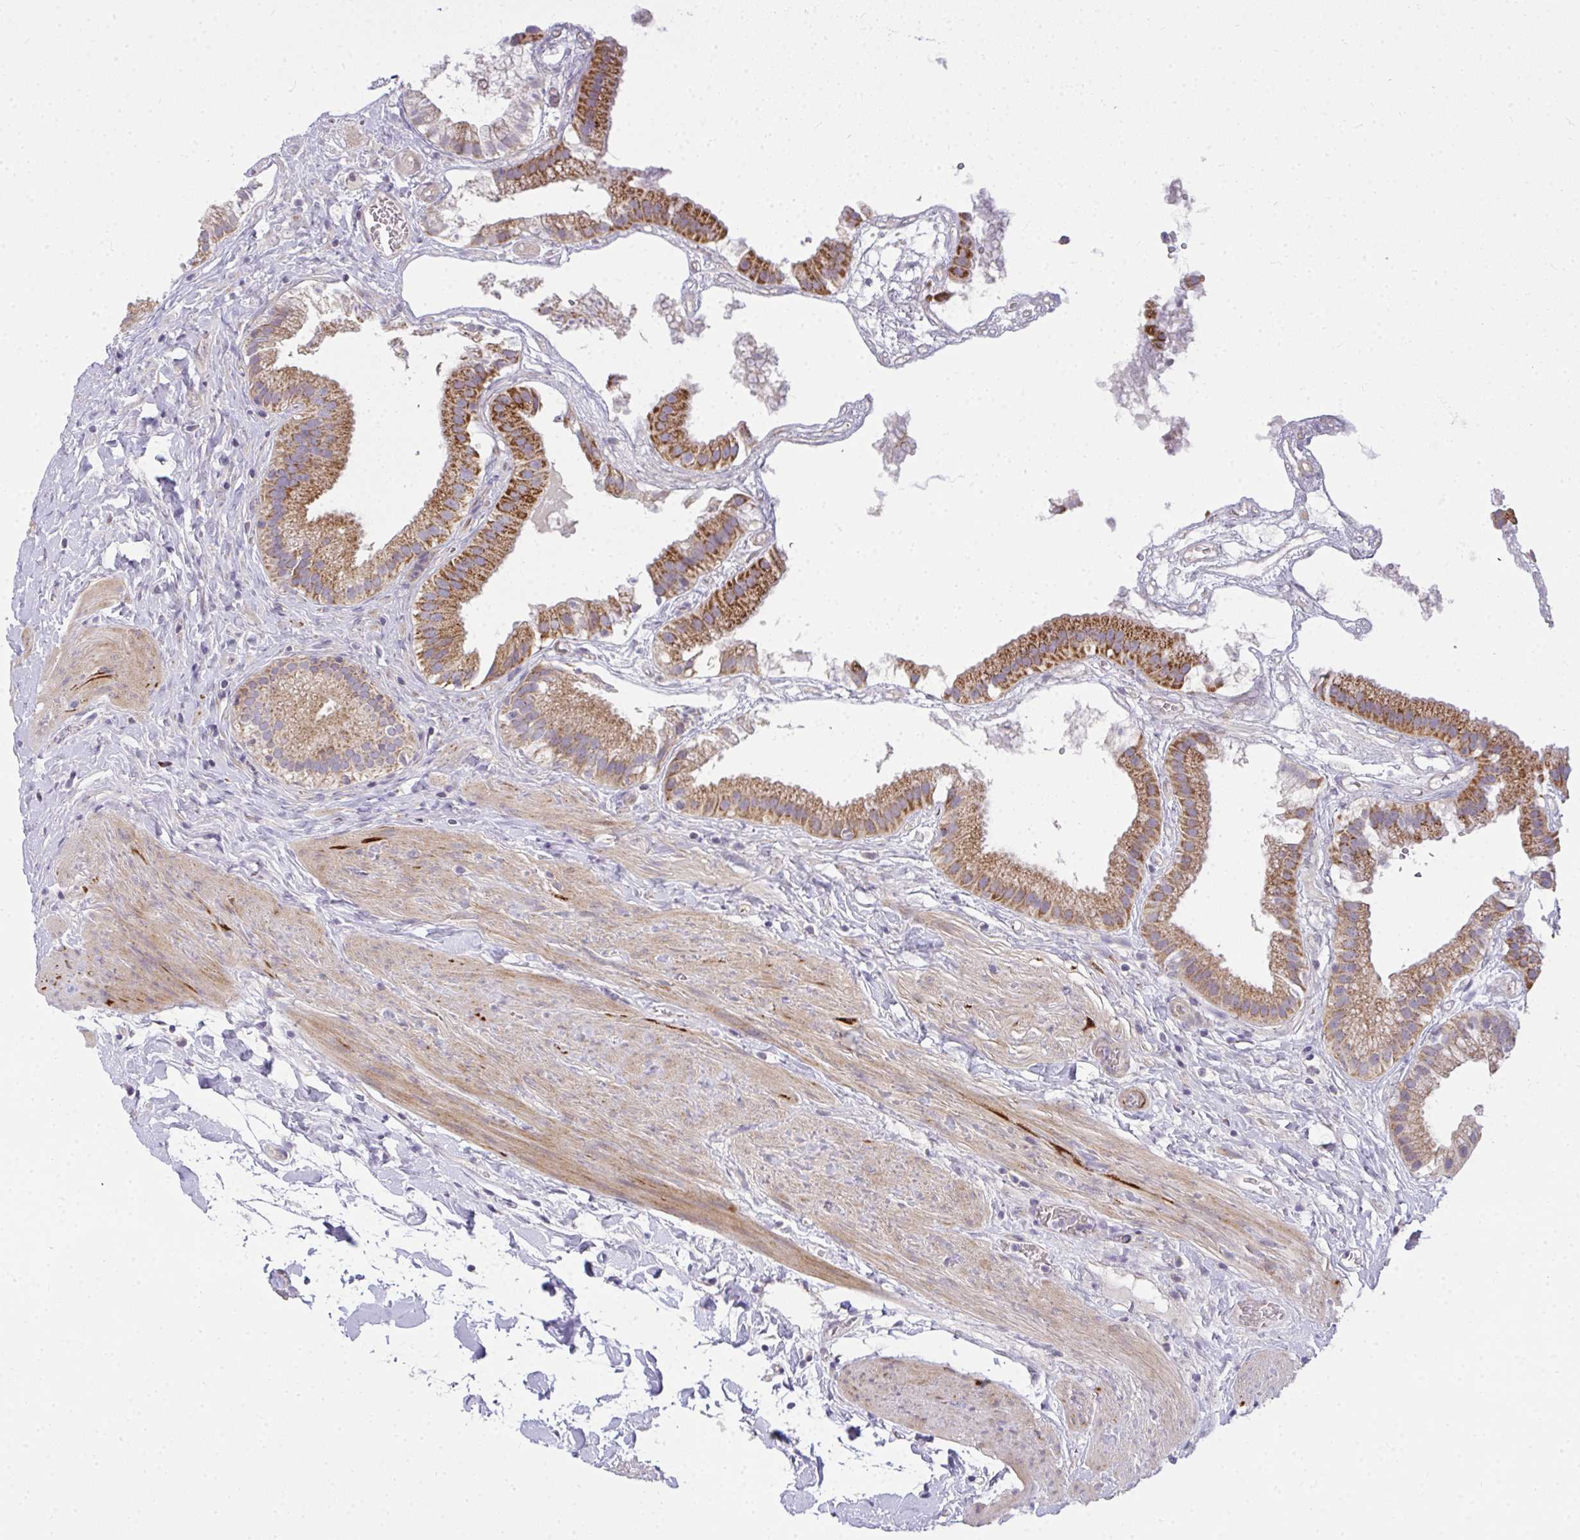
{"staining": {"intensity": "strong", "quantity": ">75%", "location": "cytoplasmic/membranous"}, "tissue": "gallbladder", "cell_type": "Glandular cells", "image_type": "normal", "snomed": [{"axis": "morphology", "description": "Normal tissue, NOS"}, {"axis": "topography", "description": "Gallbladder"}], "caption": "Strong cytoplasmic/membranous staining is identified in about >75% of glandular cells in unremarkable gallbladder.", "gene": "SRRM4", "patient": {"sex": "female", "age": 63}}